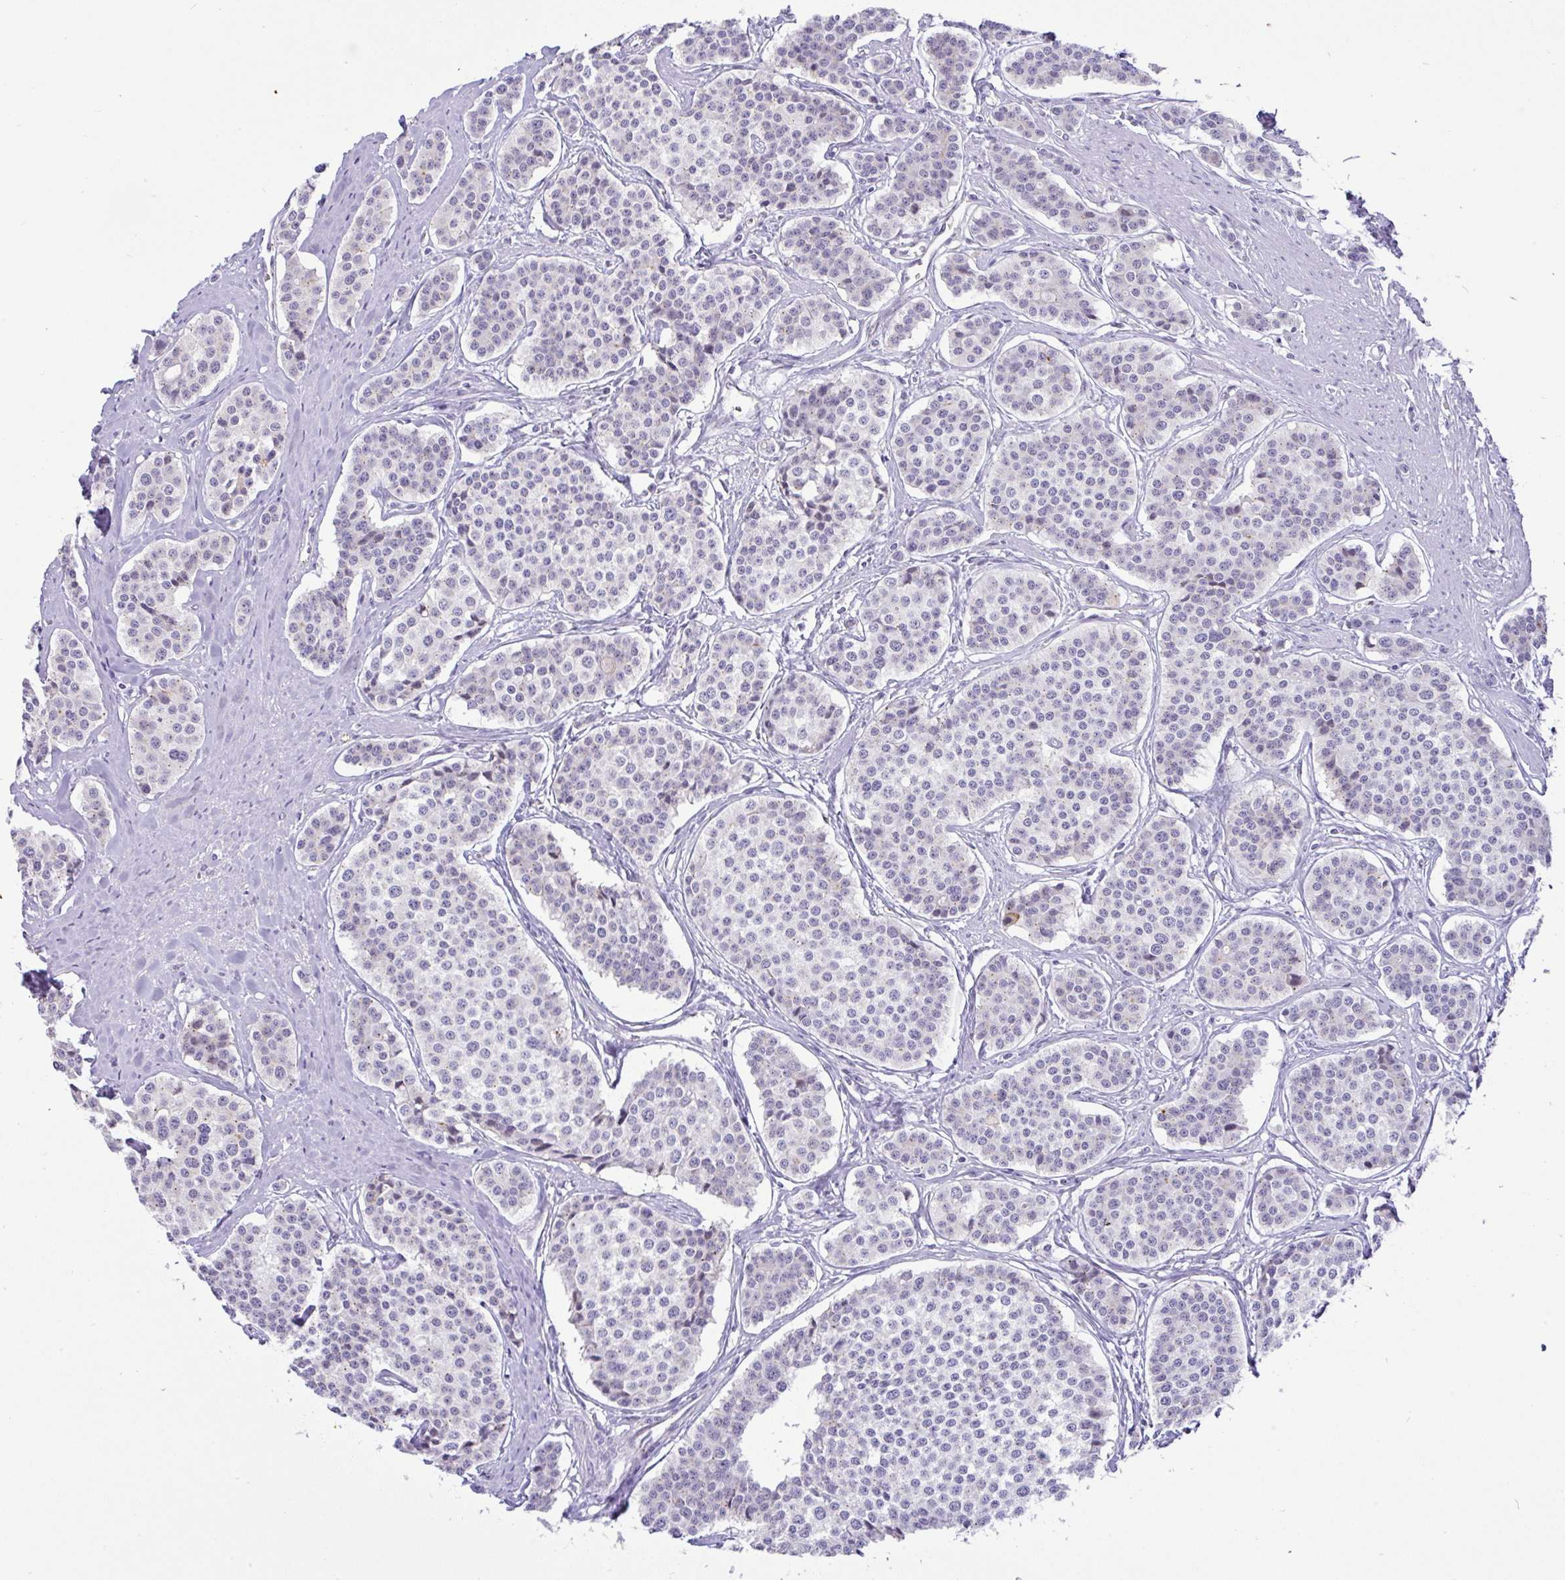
{"staining": {"intensity": "negative", "quantity": "none", "location": "none"}, "tissue": "carcinoid", "cell_type": "Tumor cells", "image_type": "cancer", "snomed": [{"axis": "morphology", "description": "Carcinoid, malignant, NOS"}, {"axis": "topography", "description": "Small intestine"}], "caption": "Malignant carcinoid was stained to show a protein in brown. There is no significant expression in tumor cells.", "gene": "FAM177A1", "patient": {"sex": "male", "age": 60}}